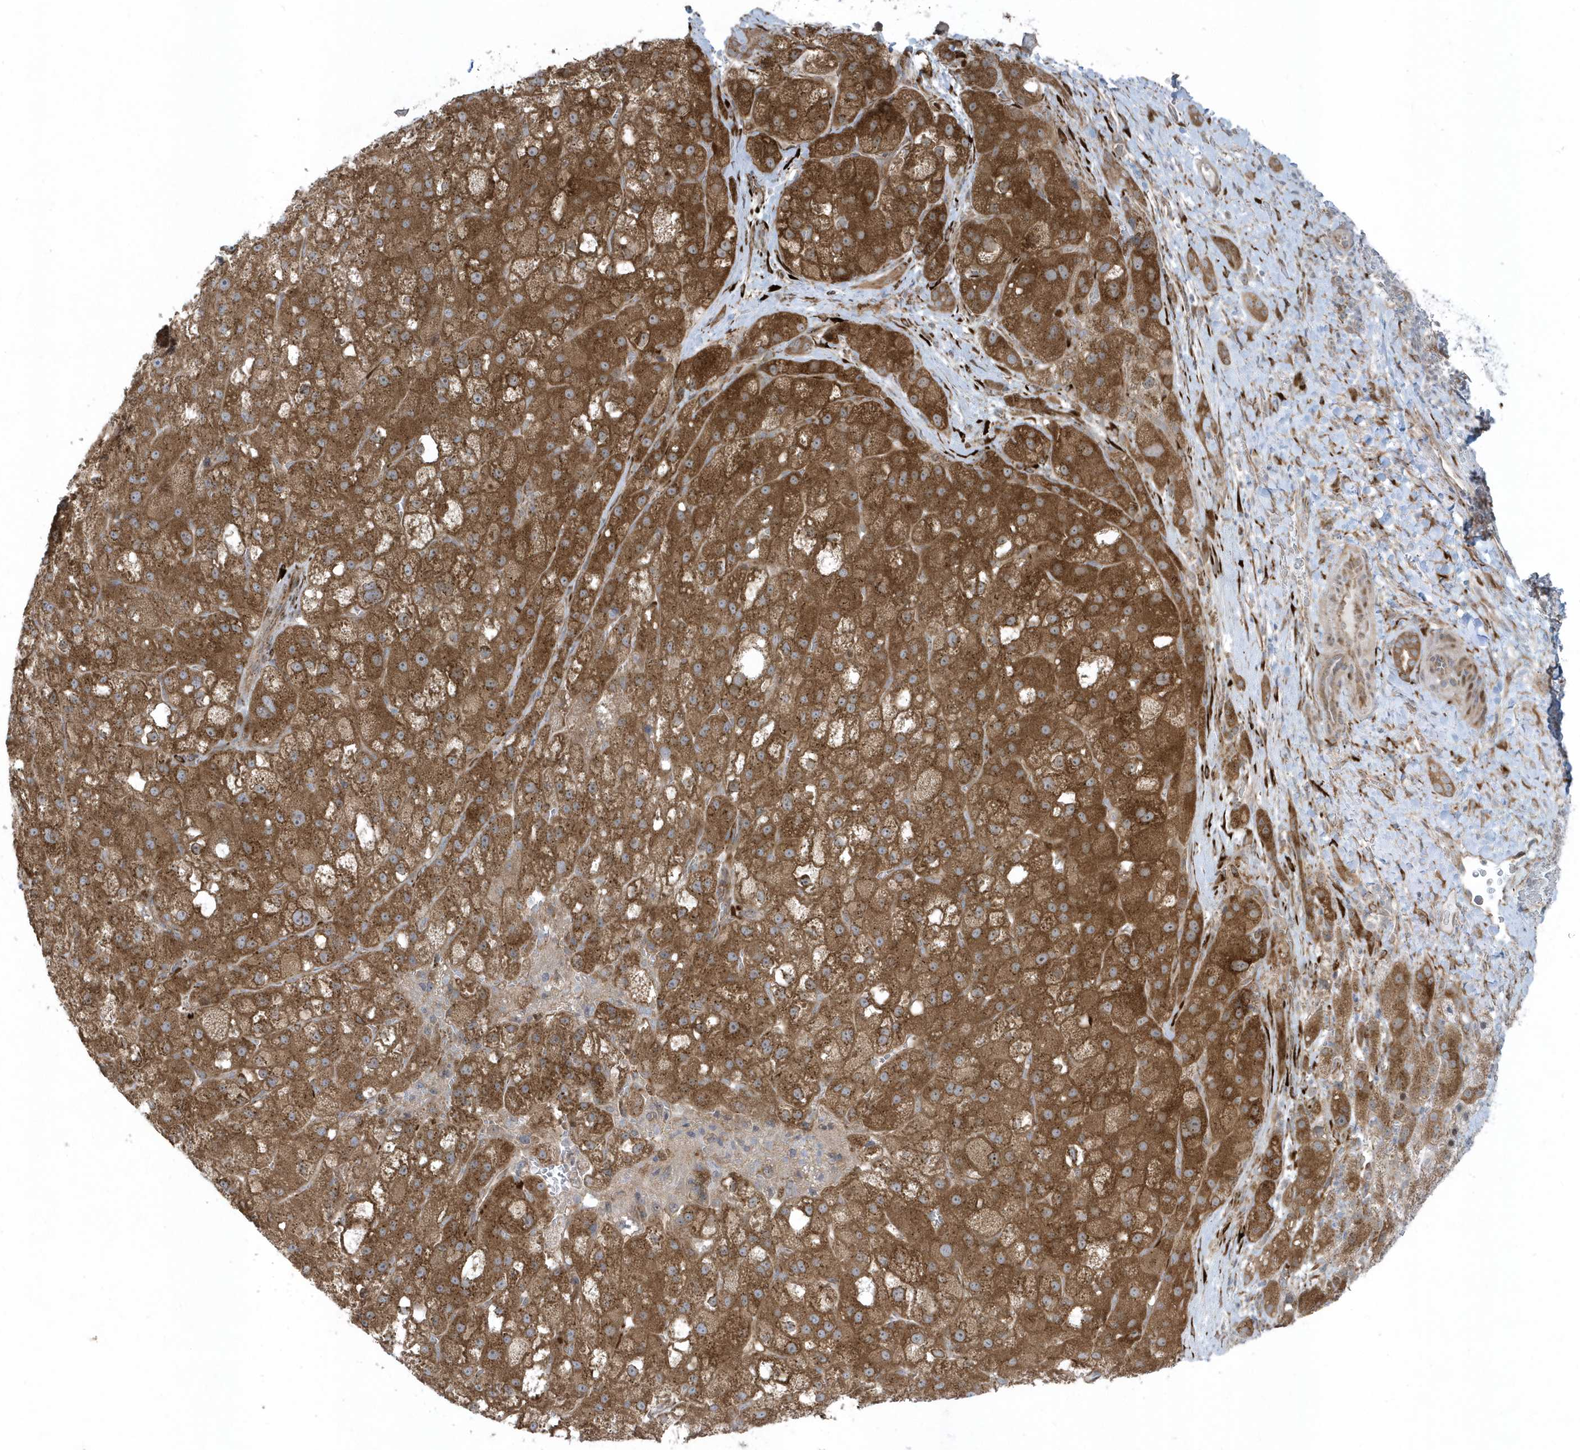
{"staining": {"intensity": "moderate", "quantity": ">75%", "location": "cytoplasmic/membranous"}, "tissue": "liver cancer", "cell_type": "Tumor cells", "image_type": "cancer", "snomed": [{"axis": "morphology", "description": "Carcinoma, Hepatocellular, NOS"}, {"axis": "topography", "description": "Liver"}], "caption": "Immunohistochemical staining of liver cancer (hepatocellular carcinoma) demonstrates medium levels of moderate cytoplasmic/membranous expression in approximately >75% of tumor cells.", "gene": "FAM98A", "patient": {"sex": "male", "age": 57}}